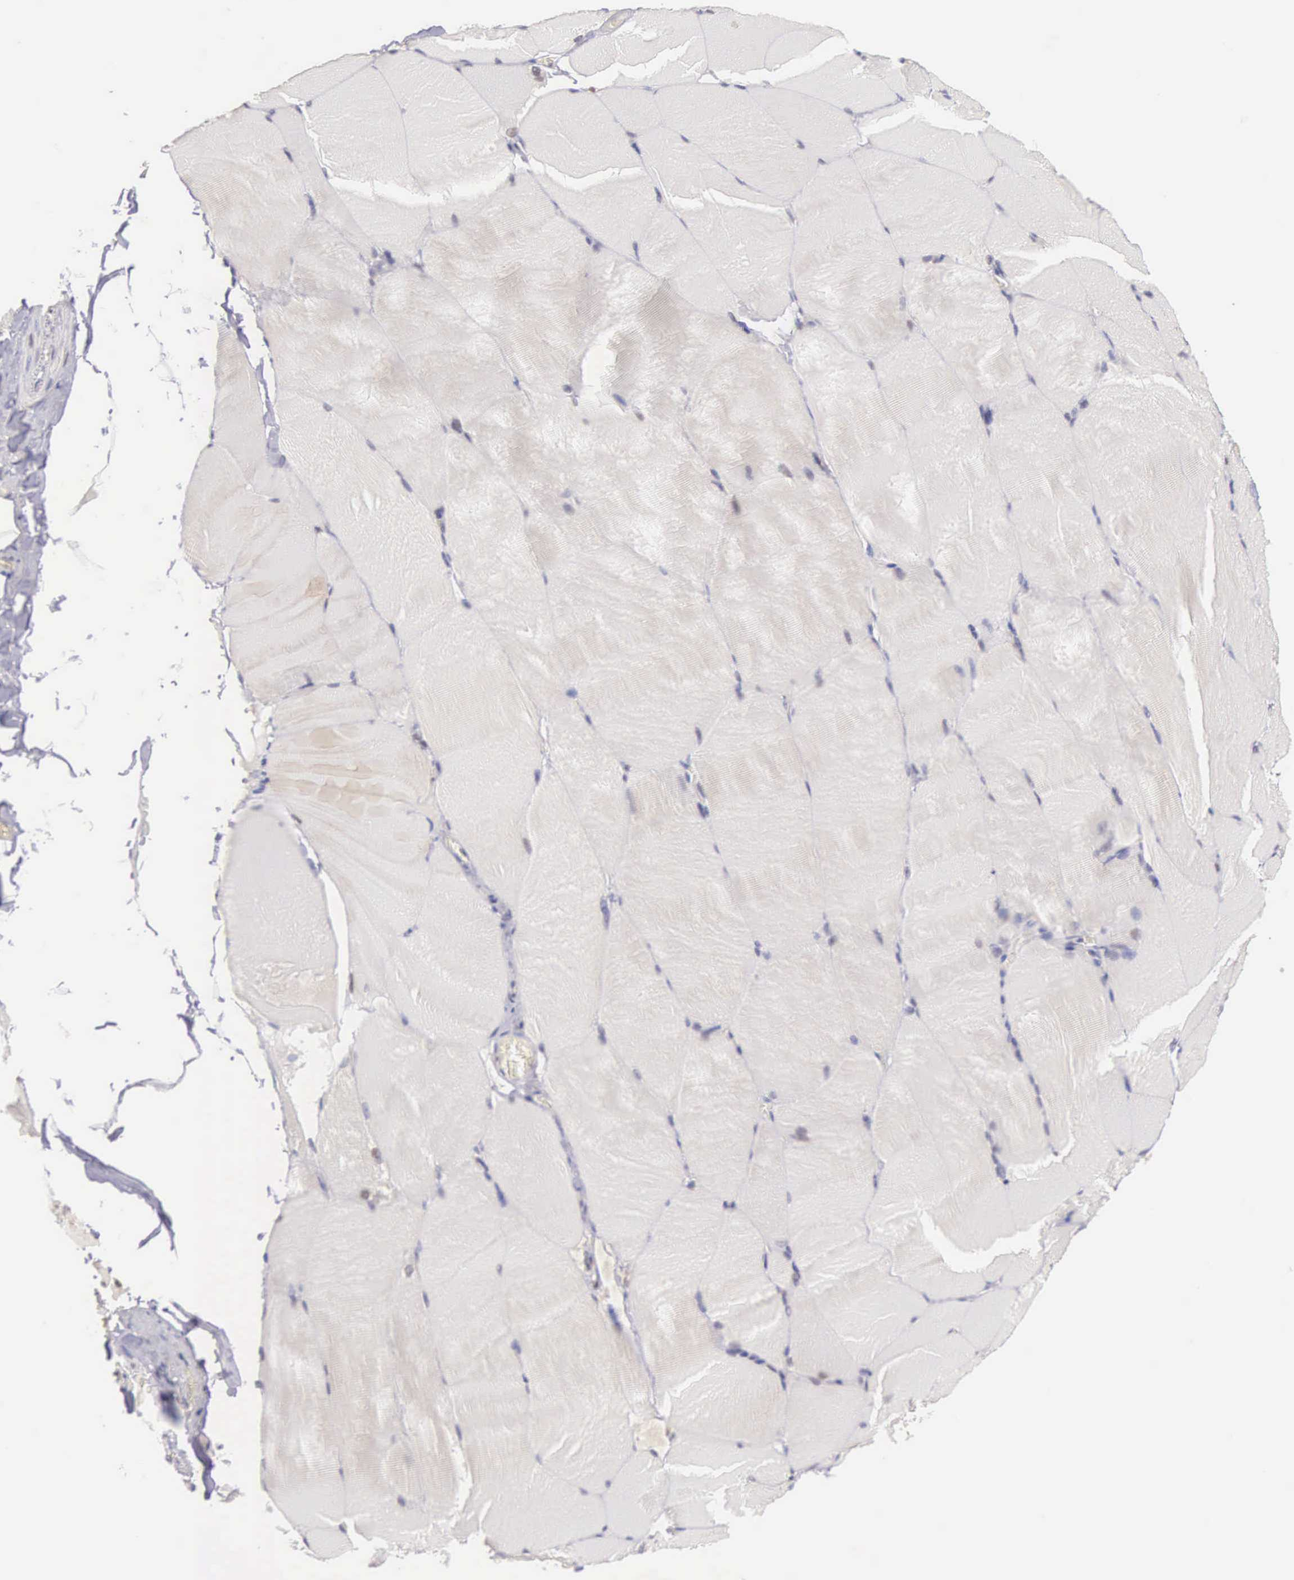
{"staining": {"intensity": "weak", "quantity": "<25%", "location": "nuclear"}, "tissue": "skeletal muscle", "cell_type": "Myocytes", "image_type": "normal", "snomed": [{"axis": "morphology", "description": "Normal tissue, NOS"}, {"axis": "topography", "description": "Skeletal muscle"}], "caption": "Immunohistochemistry (IHC) of normal skeletal muscle shows no positivity in myocytes.", "gene": "HMGXB4", "patient": {"sex": "male", "age": 71}}